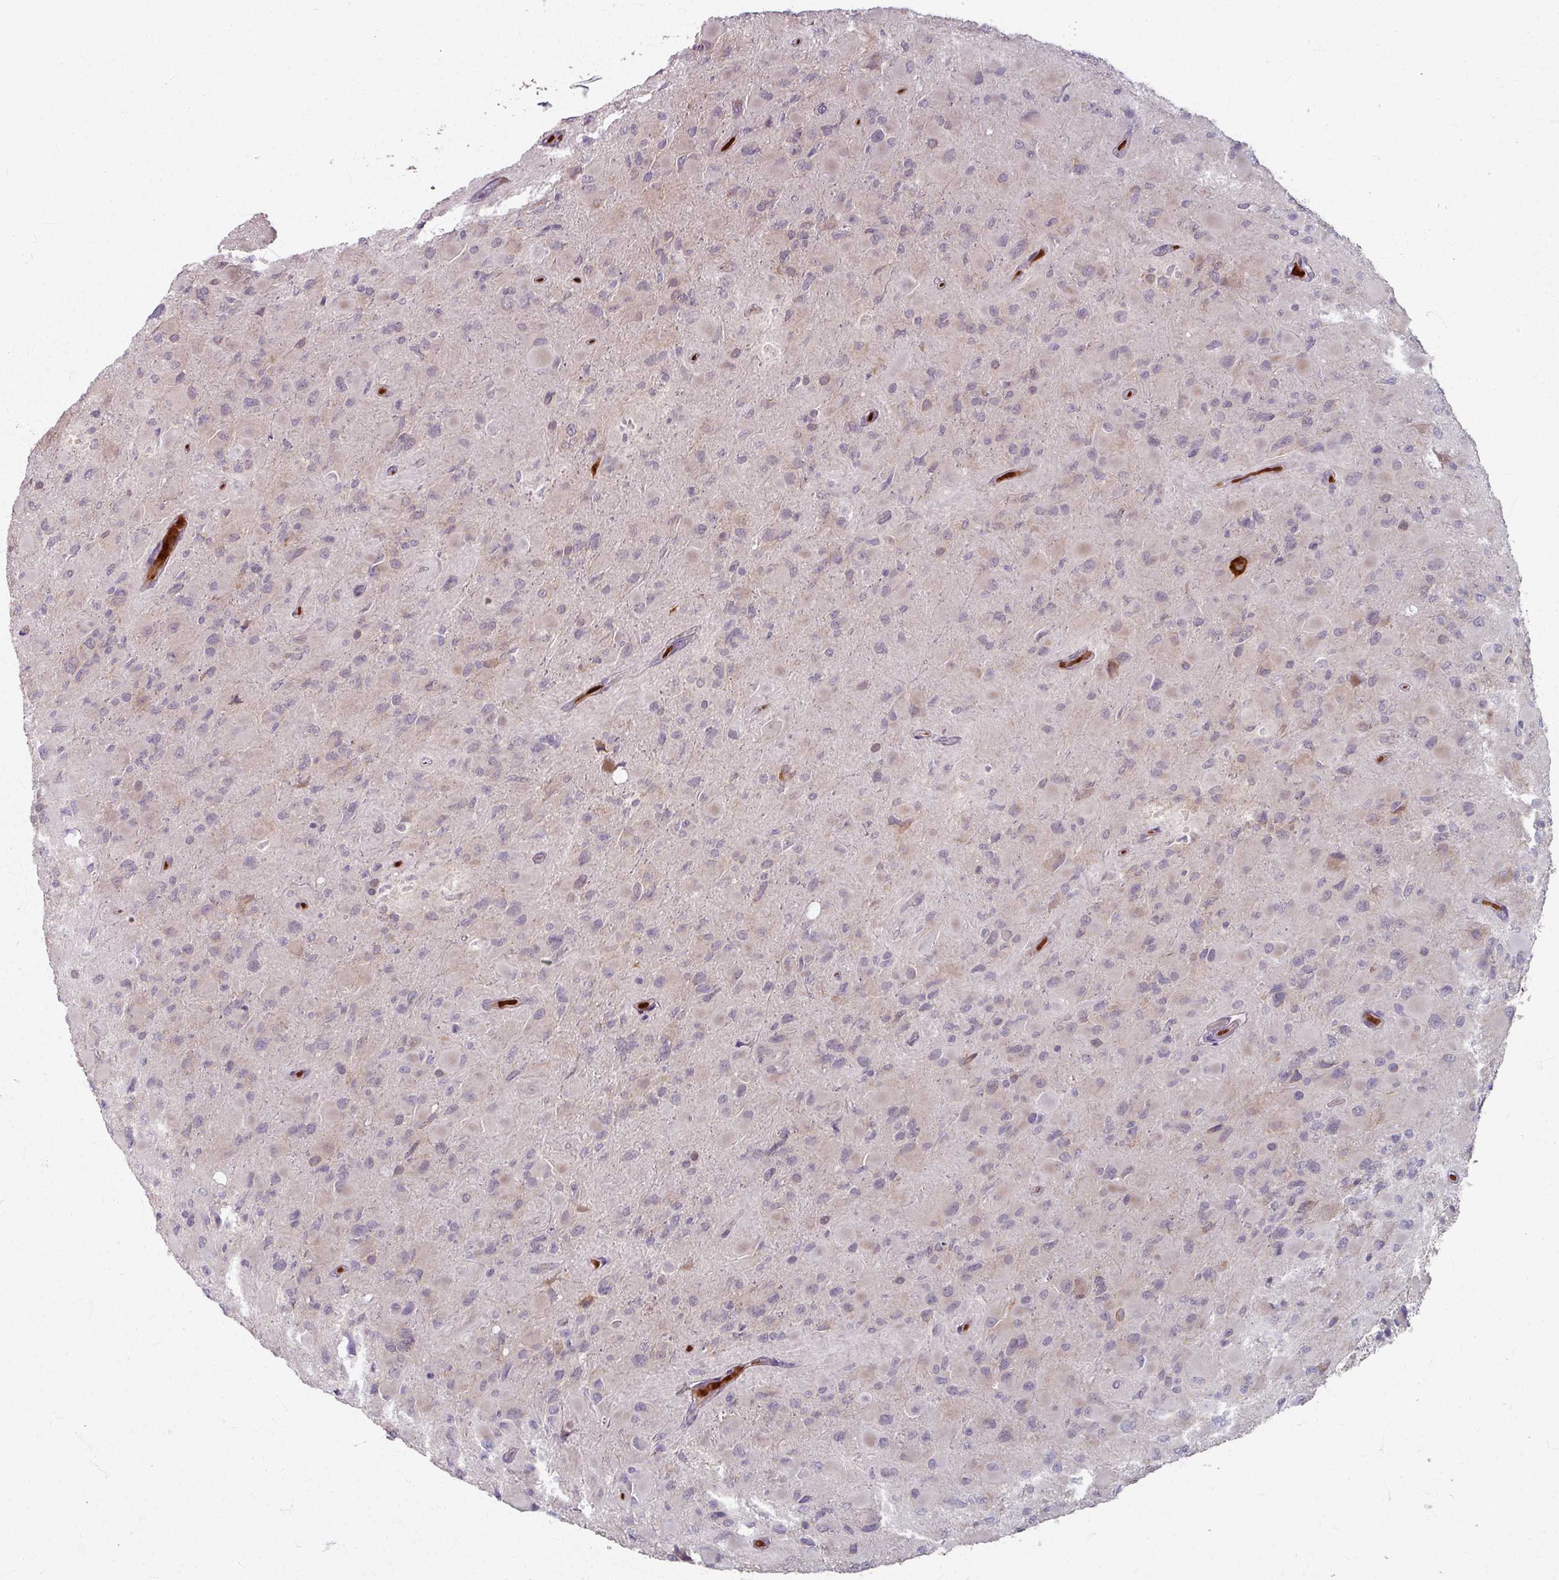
{"staining": {"intensity": "weak", "quantity": "<25%", "location": "cytoplasmic/membranous"}, "tissue": "glioma", "cell_type": "Tumor cells", "image_type": "cancer", "snomed": [{"axis": "morphology", "description": "Glioma, malignant, High grade"}, {"axis": "topography", "description": "Cerebral cortex"}], "caption": "This is an IHC image of malignant glioma (high-grade). There is no expression in tumor cells.", "gene": "KMT5C", "patient": {"sex": "female", "age": 36}}